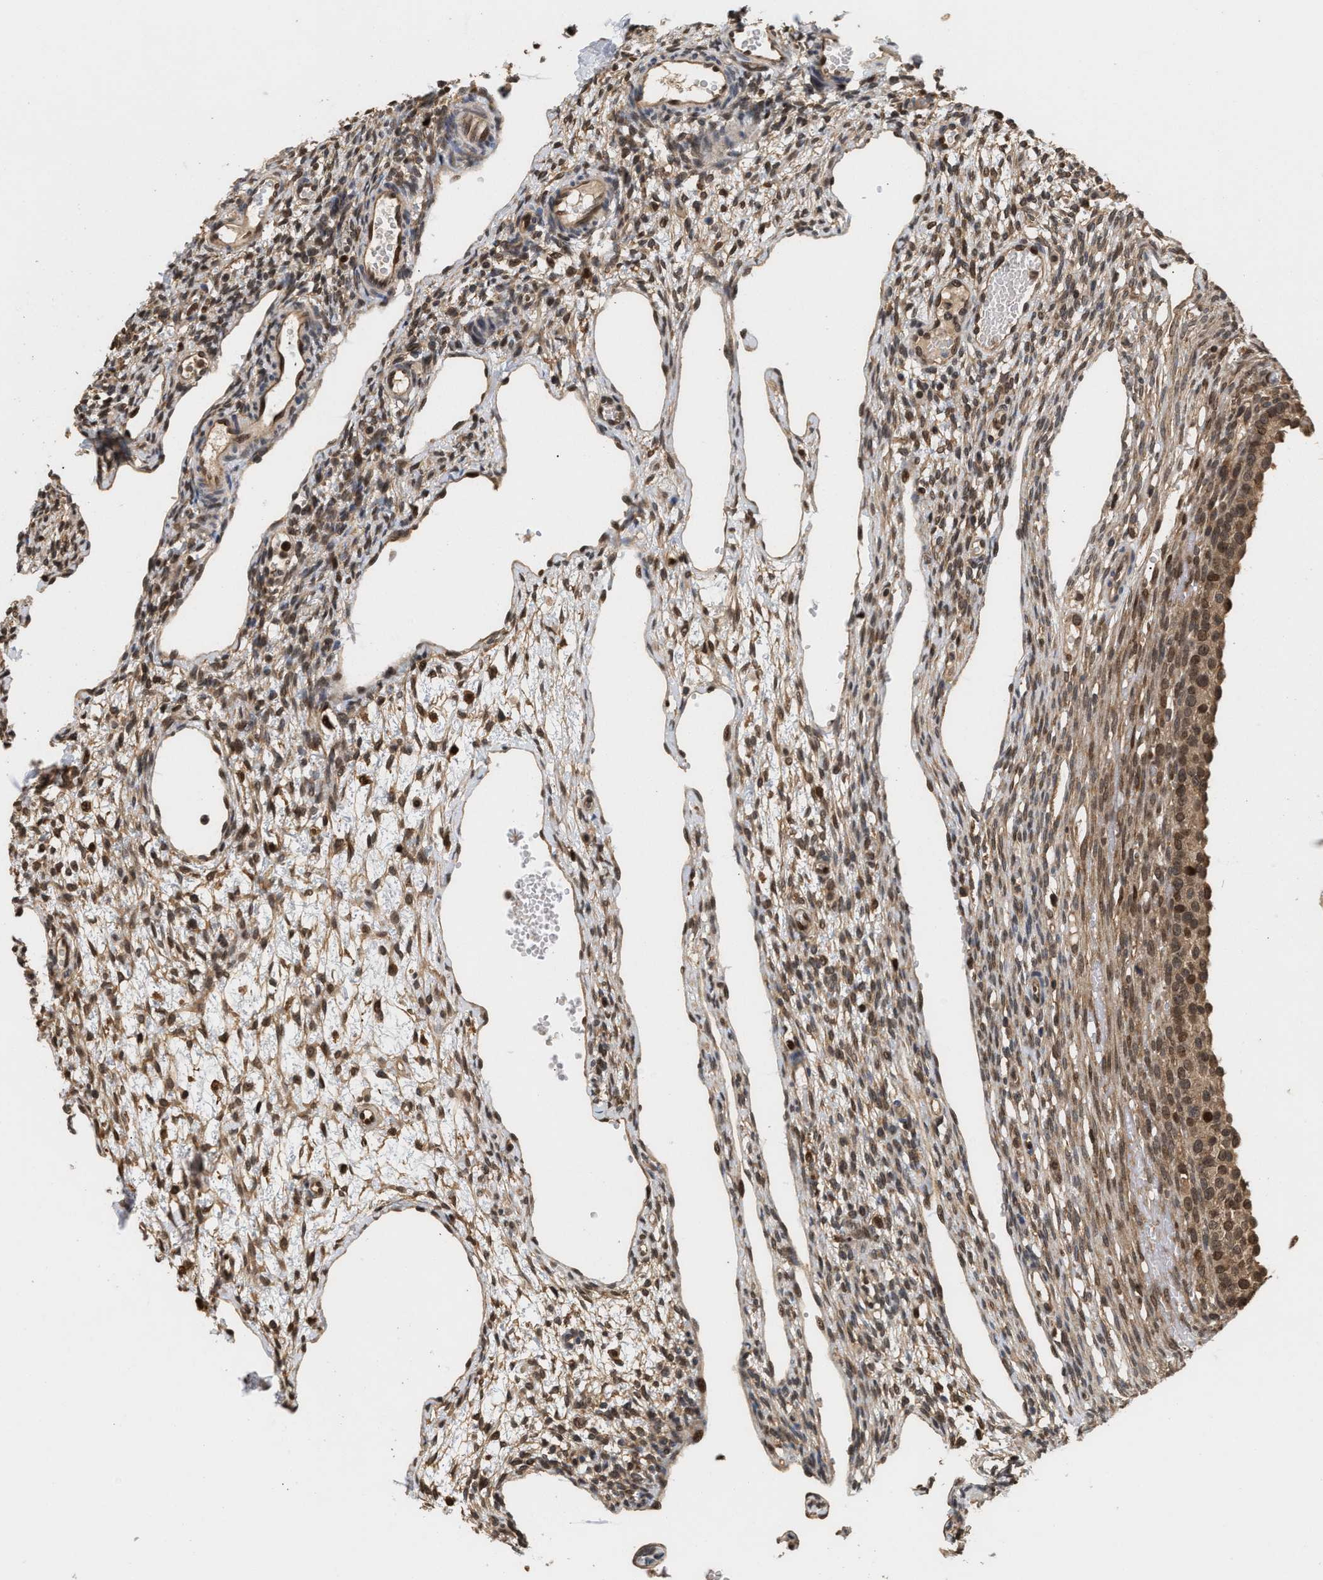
{"staining": {"intensity": "moderate", "quantity": ">75%", "location": "cytoplasmic/membranous,nuclear"}, "tissue": "ovary", "cell_type": "Follicle cells", "image_type": "normal", "snomed": [{"axis": "morphology", "description": "Normal tissue, NOS"}, {"axis": "topography", "description": "Ovary"}], "caption": "IHC image of unremarkable ovary: ovary stained using IHC demonstrates medium levels of moderate protein expression localized specifically in the cytoplasmic/membranous,nuclear of follicle cells, appearing as a cytoplasmic/membranous,nuclear brown color.", "gene": "ABHD5", "patient": {"sex": "female", "age": 33}}